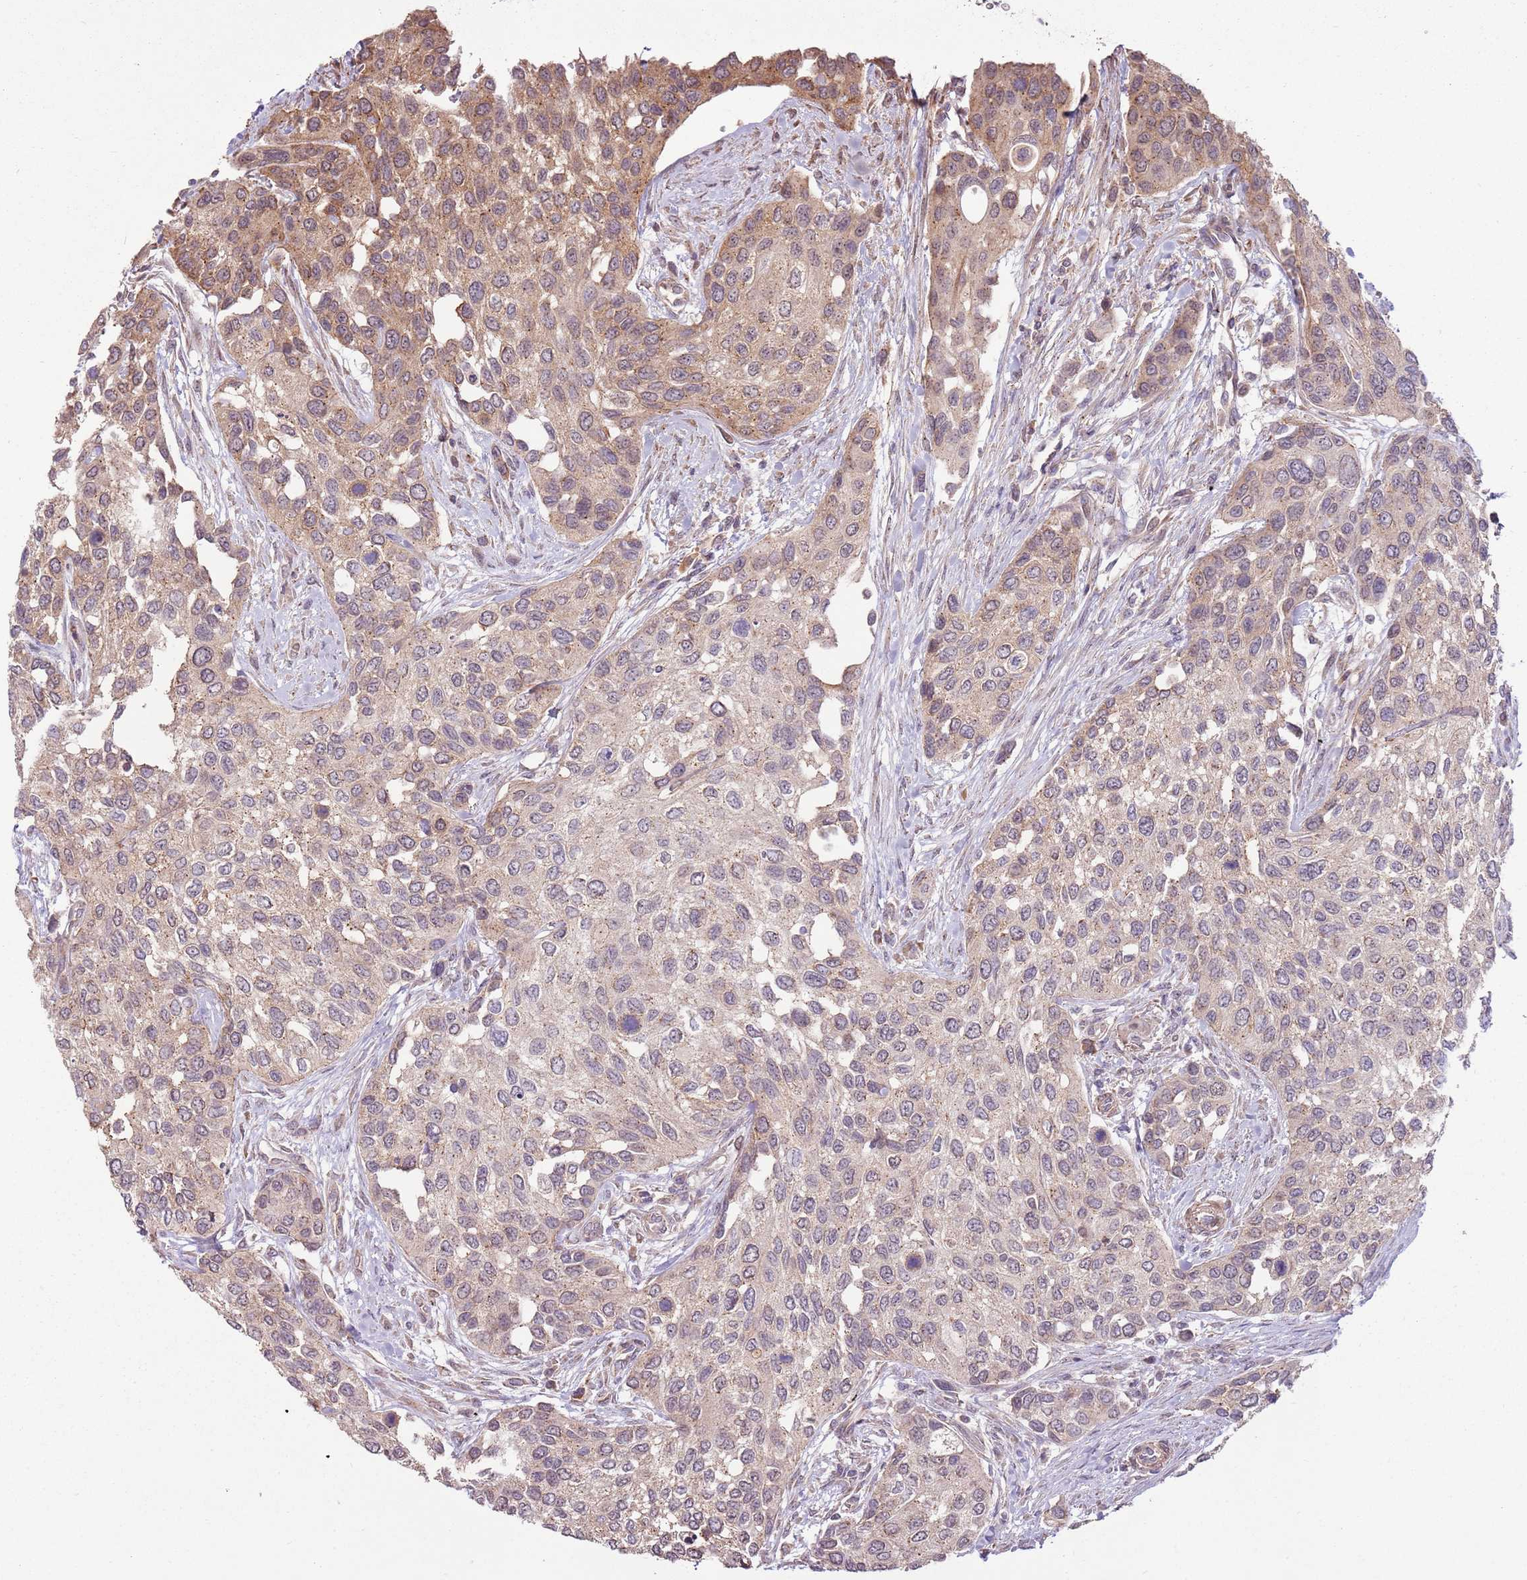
{"staining": {"intensity": "moderate", "quantity": "<25%", "location": "cytoplasmic/membranous"}, "tissue": "urothelial cancer", "cell_type": "Tumor cells", "image_type": "cancer", "snomed": [{"axis": "morphology", "description": "Normal tissue, NOS"}, {"axis": "morphology", "description": "Urothelial carcinoma, High grade"}, {"axis": "topography", "description": "Vascular tissue"}, {"axis": "topography", "description": "Urinary bladder"}], "caption": "Immunohistochemical staining of urothelial cancer displays low levels of moderate cytoplasmic/membranous positivity in approximately <25% of tumor cells.", "gene": "SPATA31D1", "patient": {"sex": "female", "age": 56}}